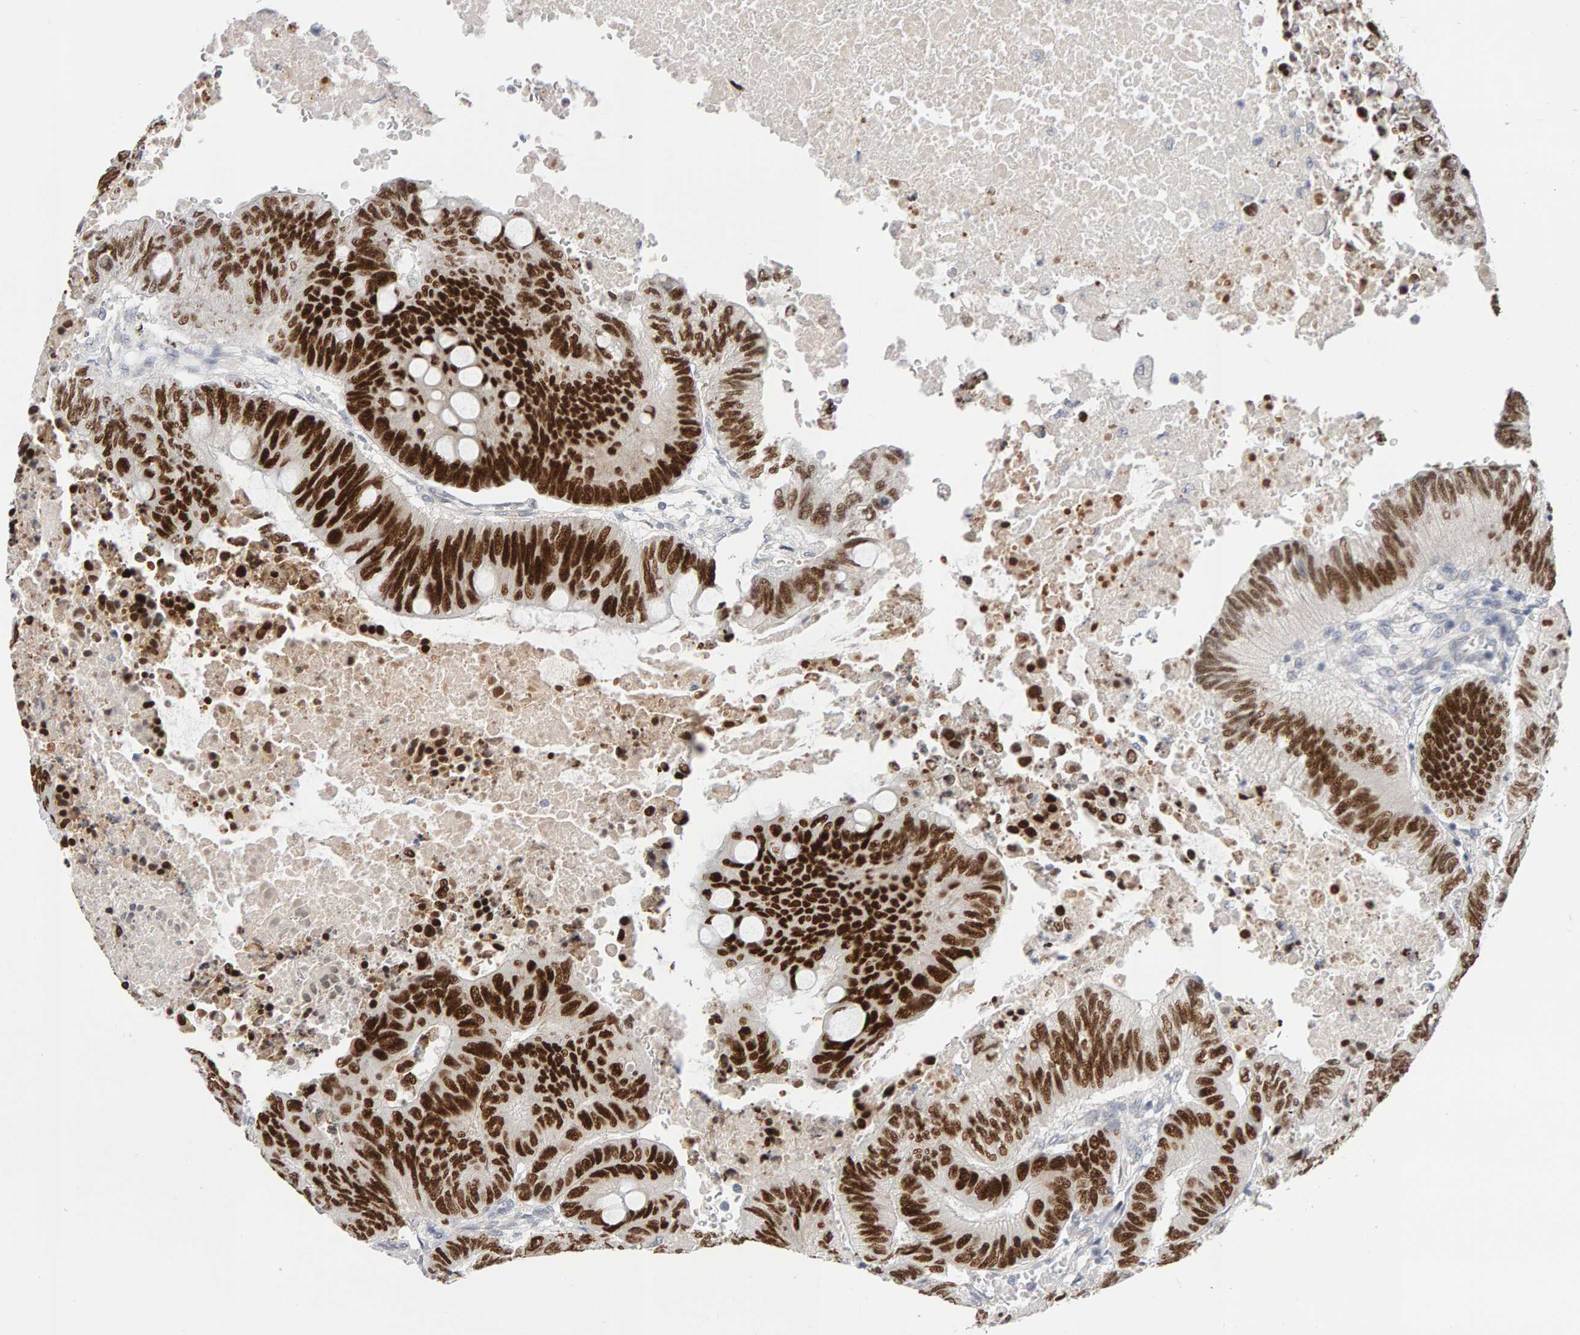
{"staining": {"intensity": "strong", "quantity": ">75%", "location": "nuclear"}, "tissue": "colorectal cancer", "cell_type": "Tumor cells", "image_type": "cancer", "snomed": [{"axis": "morphology", "description": "Normal tissue, NOS"}, {"axis": "morphology", "description": "Adenocarcinoma, NOS"}, {"axis": "topography", "description": "Rectum"}, {"axis": "topography", "description": "Peripheral nerve tissue"}], "caption": "IHC staining of colorectal cancer (adenocarcinoma), which shows high levels of strong nuclear expression in approximately >75% of tumor cells indicating strong nuclear protein staining. The staining was performed using DAB (brown) for protein detection and nuclei were counterstained in hematoxylin (blue).", "gene": "HNF4A", "patient": {"sex": "male", "age": 92}}